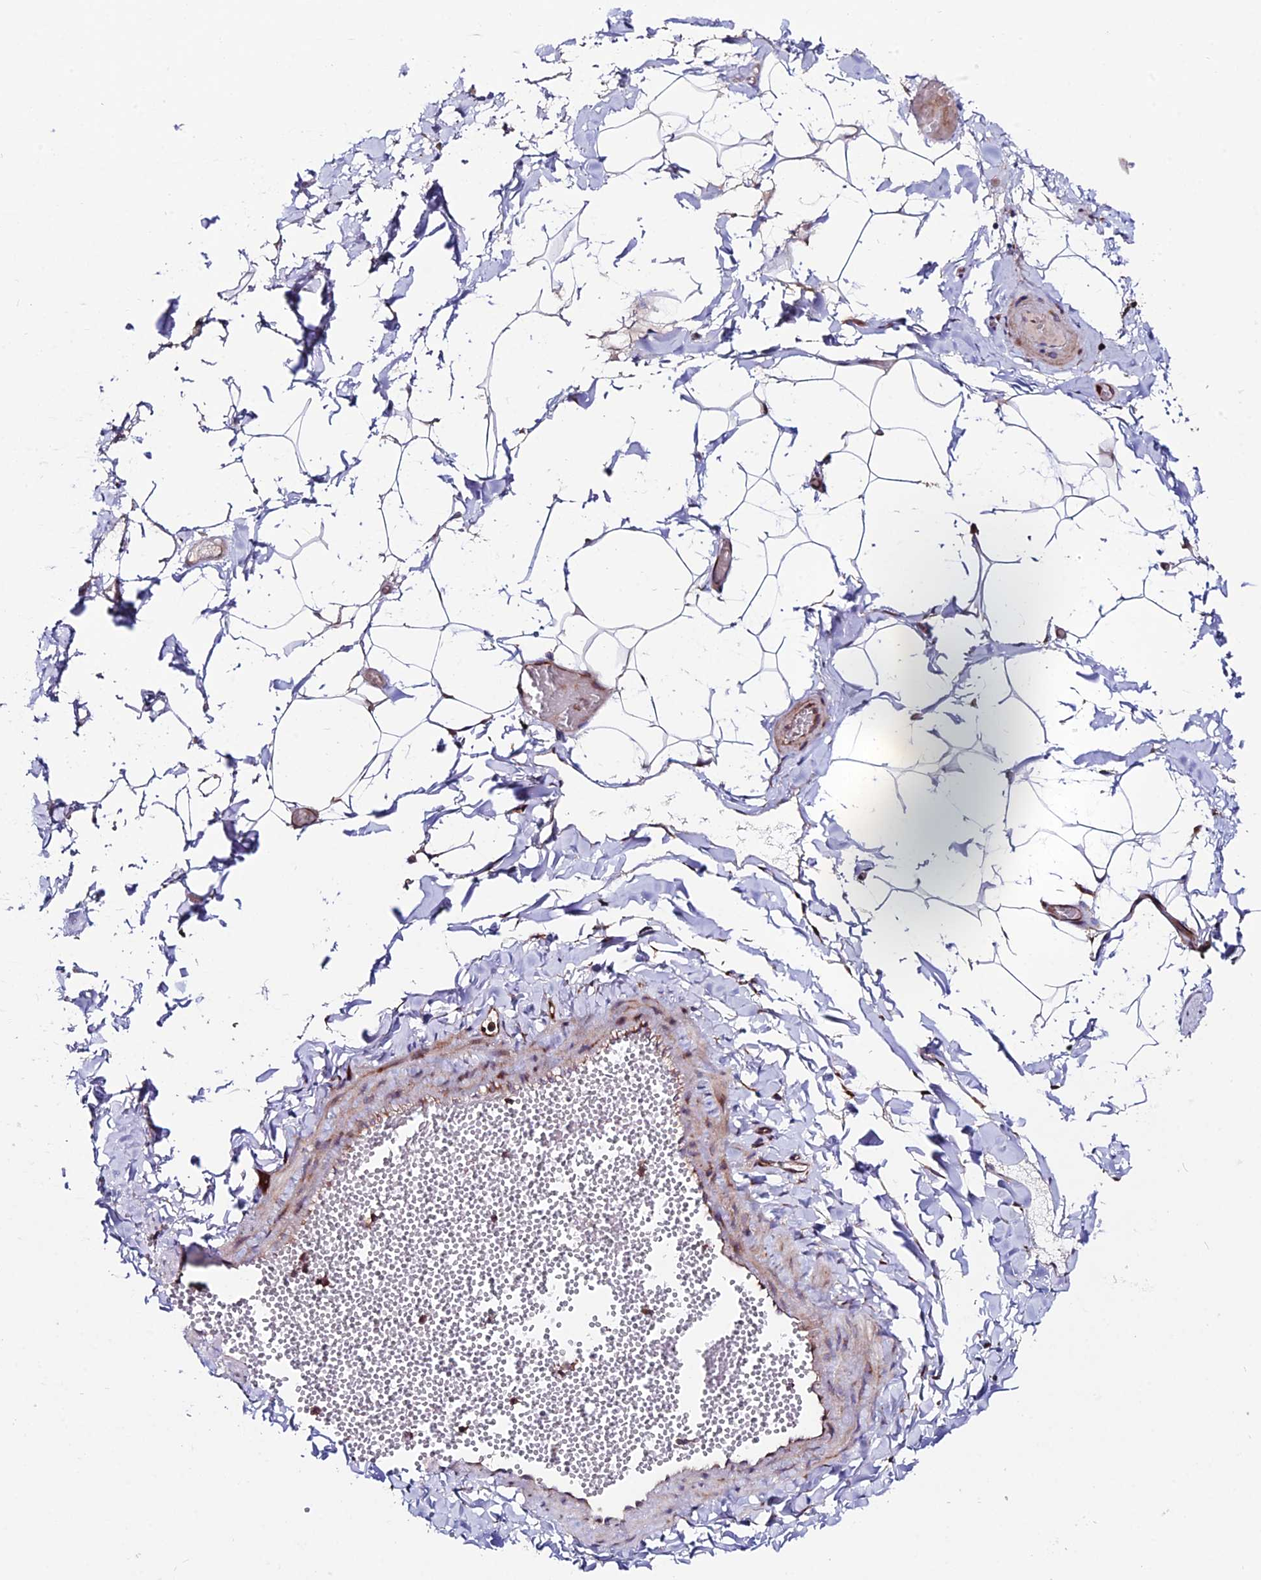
{"staining": {"intensity": "negative", "quantity": "none", "location": "none"}, "tissue": "adipose tissue", "cell_type": "Adipocytes", "image_type": "normal", "snomed": [{"axis": "morphology", "description": "Normal tissue, NOS"}, {"axis": "topography", "description": "Gallbladder"}, {"axis": "topography", "description": "Peripheral nerve tissue"}], "caption": "Immunohistochemistry (IHC) photomicrograph of unremarkable adipose tissue: human adipose tissue stained with DAB (3,3'-diaminobenzidine) exhibits no significant protein positivity in adipocytes.", "gene": "EIF3K", "patient": {"sex": "male", "age": 38}}